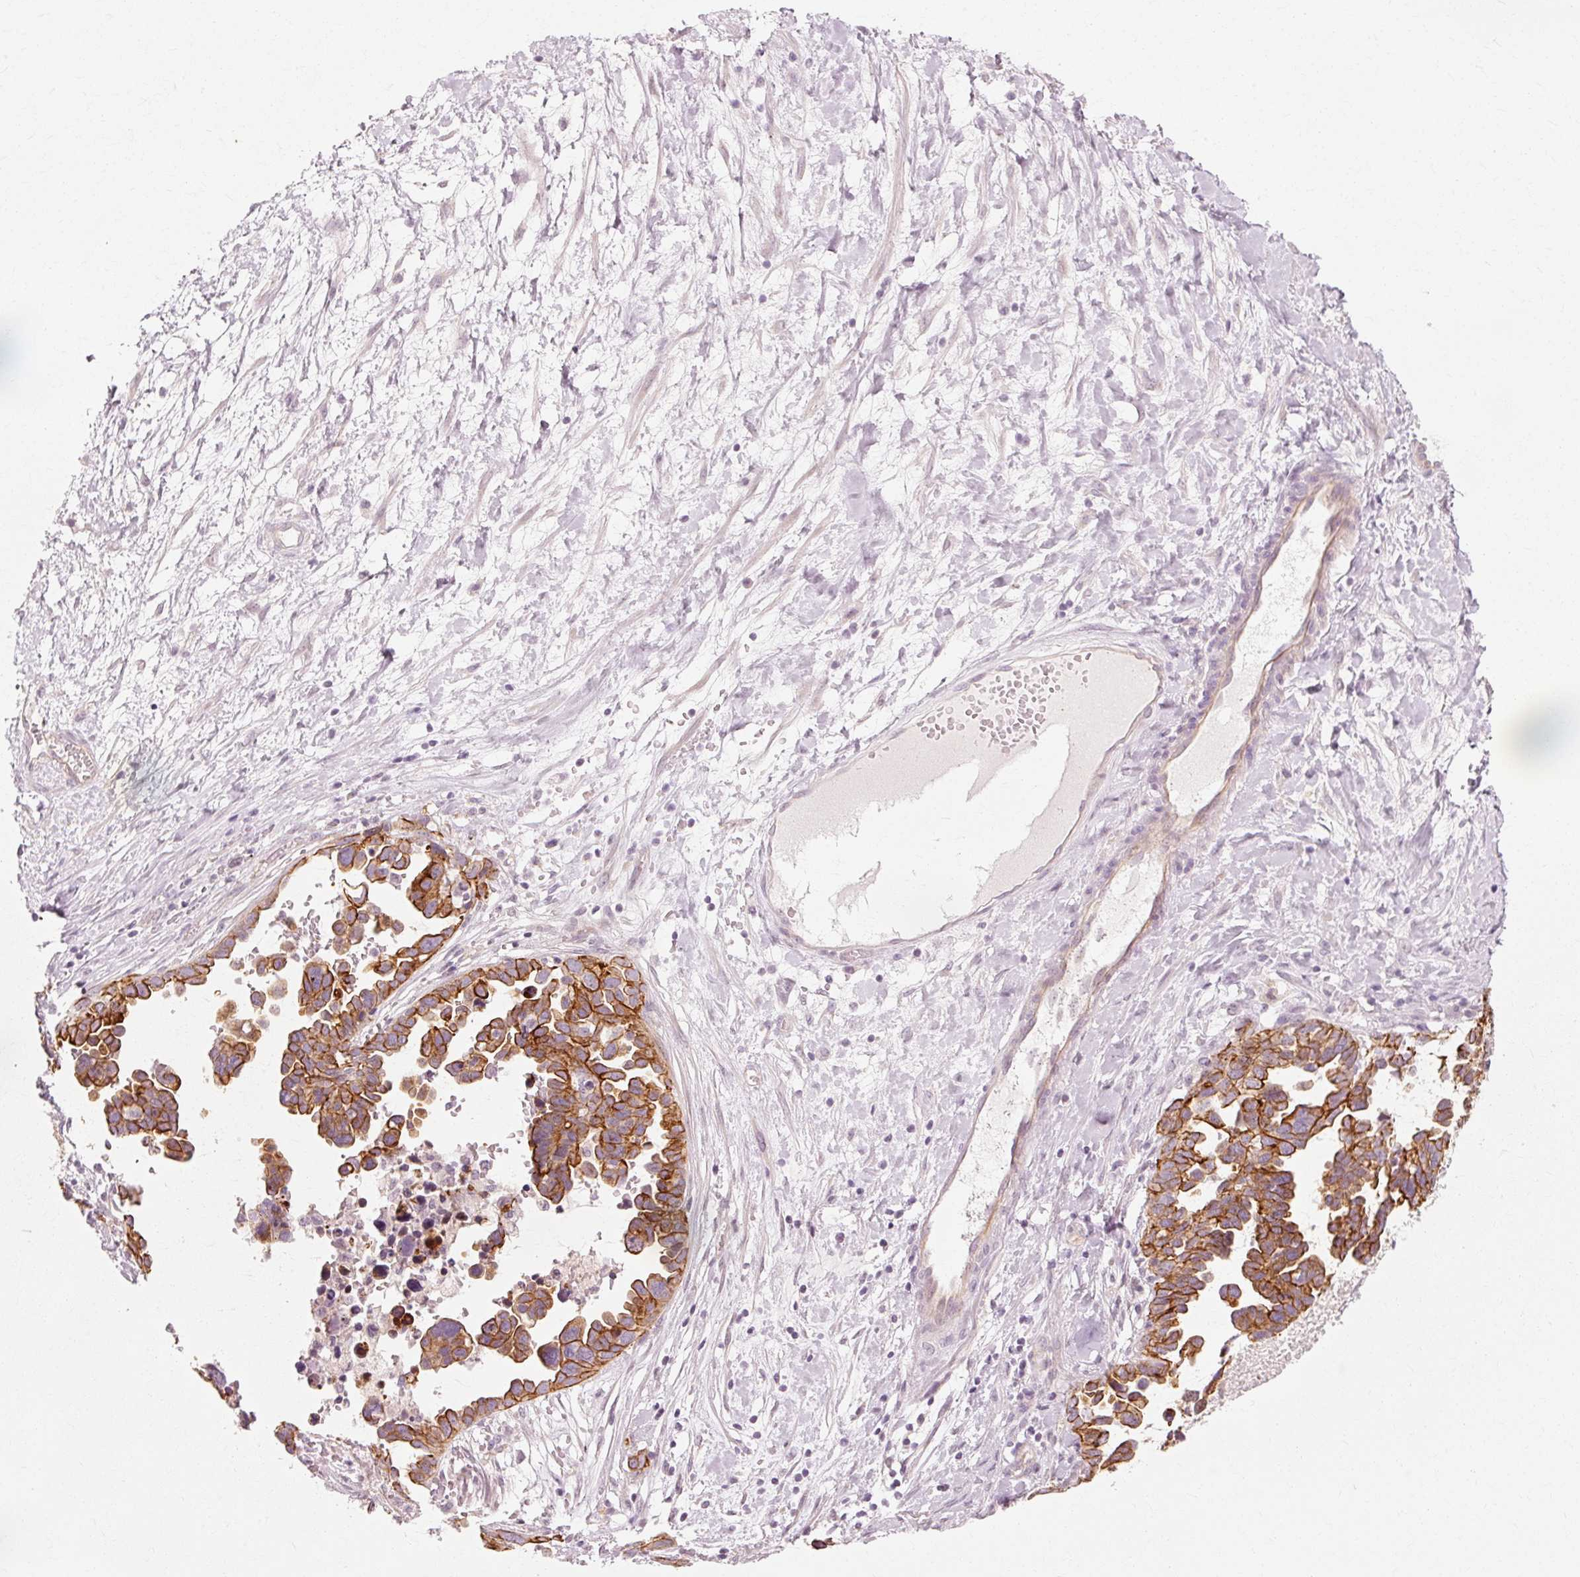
{"staining": {"intensity": "strong", "quantity": ">75%", "location": "cytoplasmic/membranous"}, "tissue": "ovarian cancer", "cell_type": "Tumor cells", "image_type": "cancer", "snomed": [{"axis": "morphology", "description": "Cystadenocarcinoma, serous, NOS"}, {"axis": "topography", "description": "Ovary"}], "caption": "Brown immunohistochemical staining in ovarian cancer (serous cystadenocarcinoma) displays strong cytoplasmic/membranous expression in about >75% of tumor cells.", "gene": "TRIM73", "patient": {"sex": "female", "age": 54}}